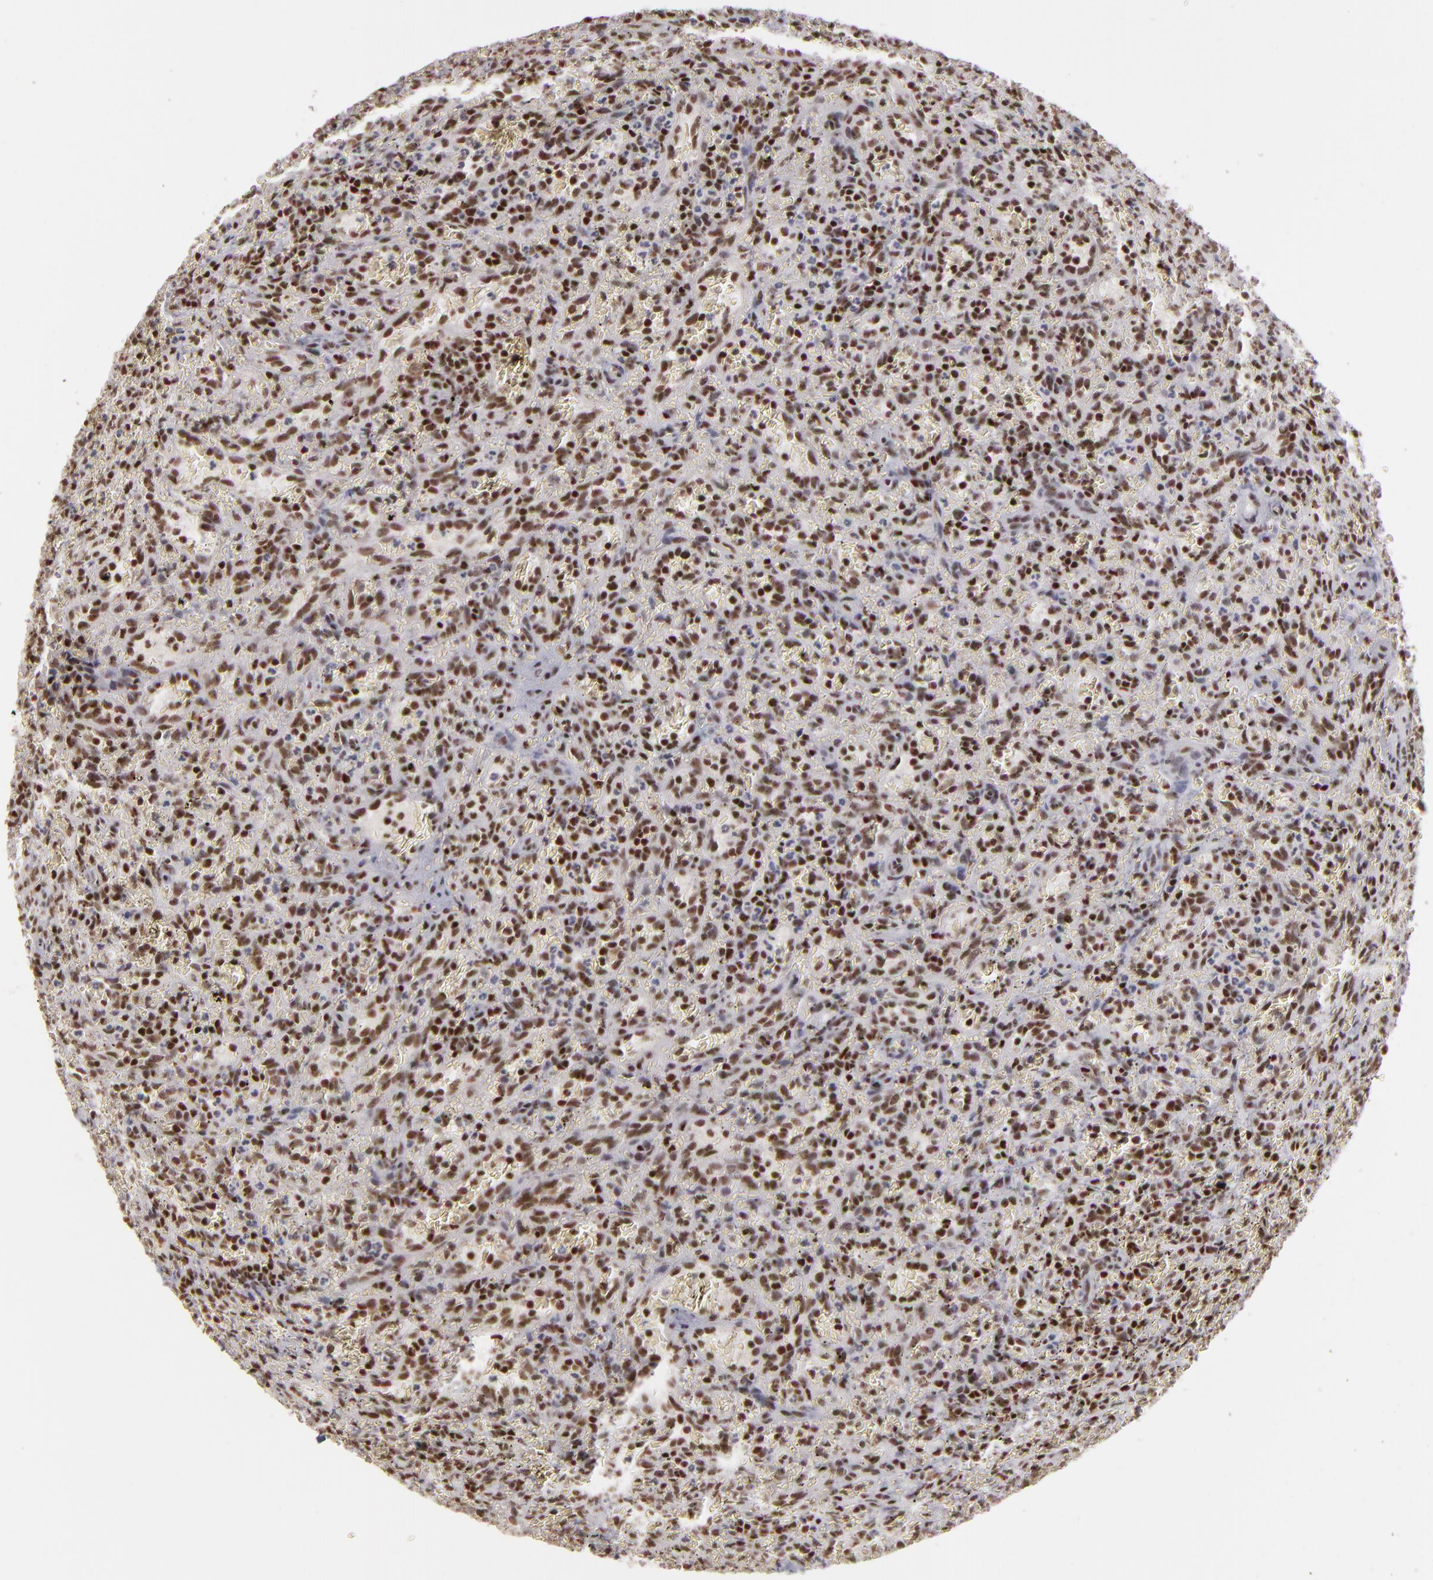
{"staining": {"intensity": "moderate", "quantity": ">75%", "location": "nuclear"}, "tissue": "lymphoma", "cell_type": "Tumor cells", "image_type": "cancer", "snomed": [{"axis": "morphology", "description": "Malignant lymphoma, non-Hodgkin's type, Low grade"}, {"axis": "topography", "description": "Spleen"}], "caption": "Immunohistochemical staining of lymphoma displays medium levels of moderate nuclear staining in about >75% of tumor cells.", "gene": "DAXX", "patient": {"sex": "female", "age": 64}}